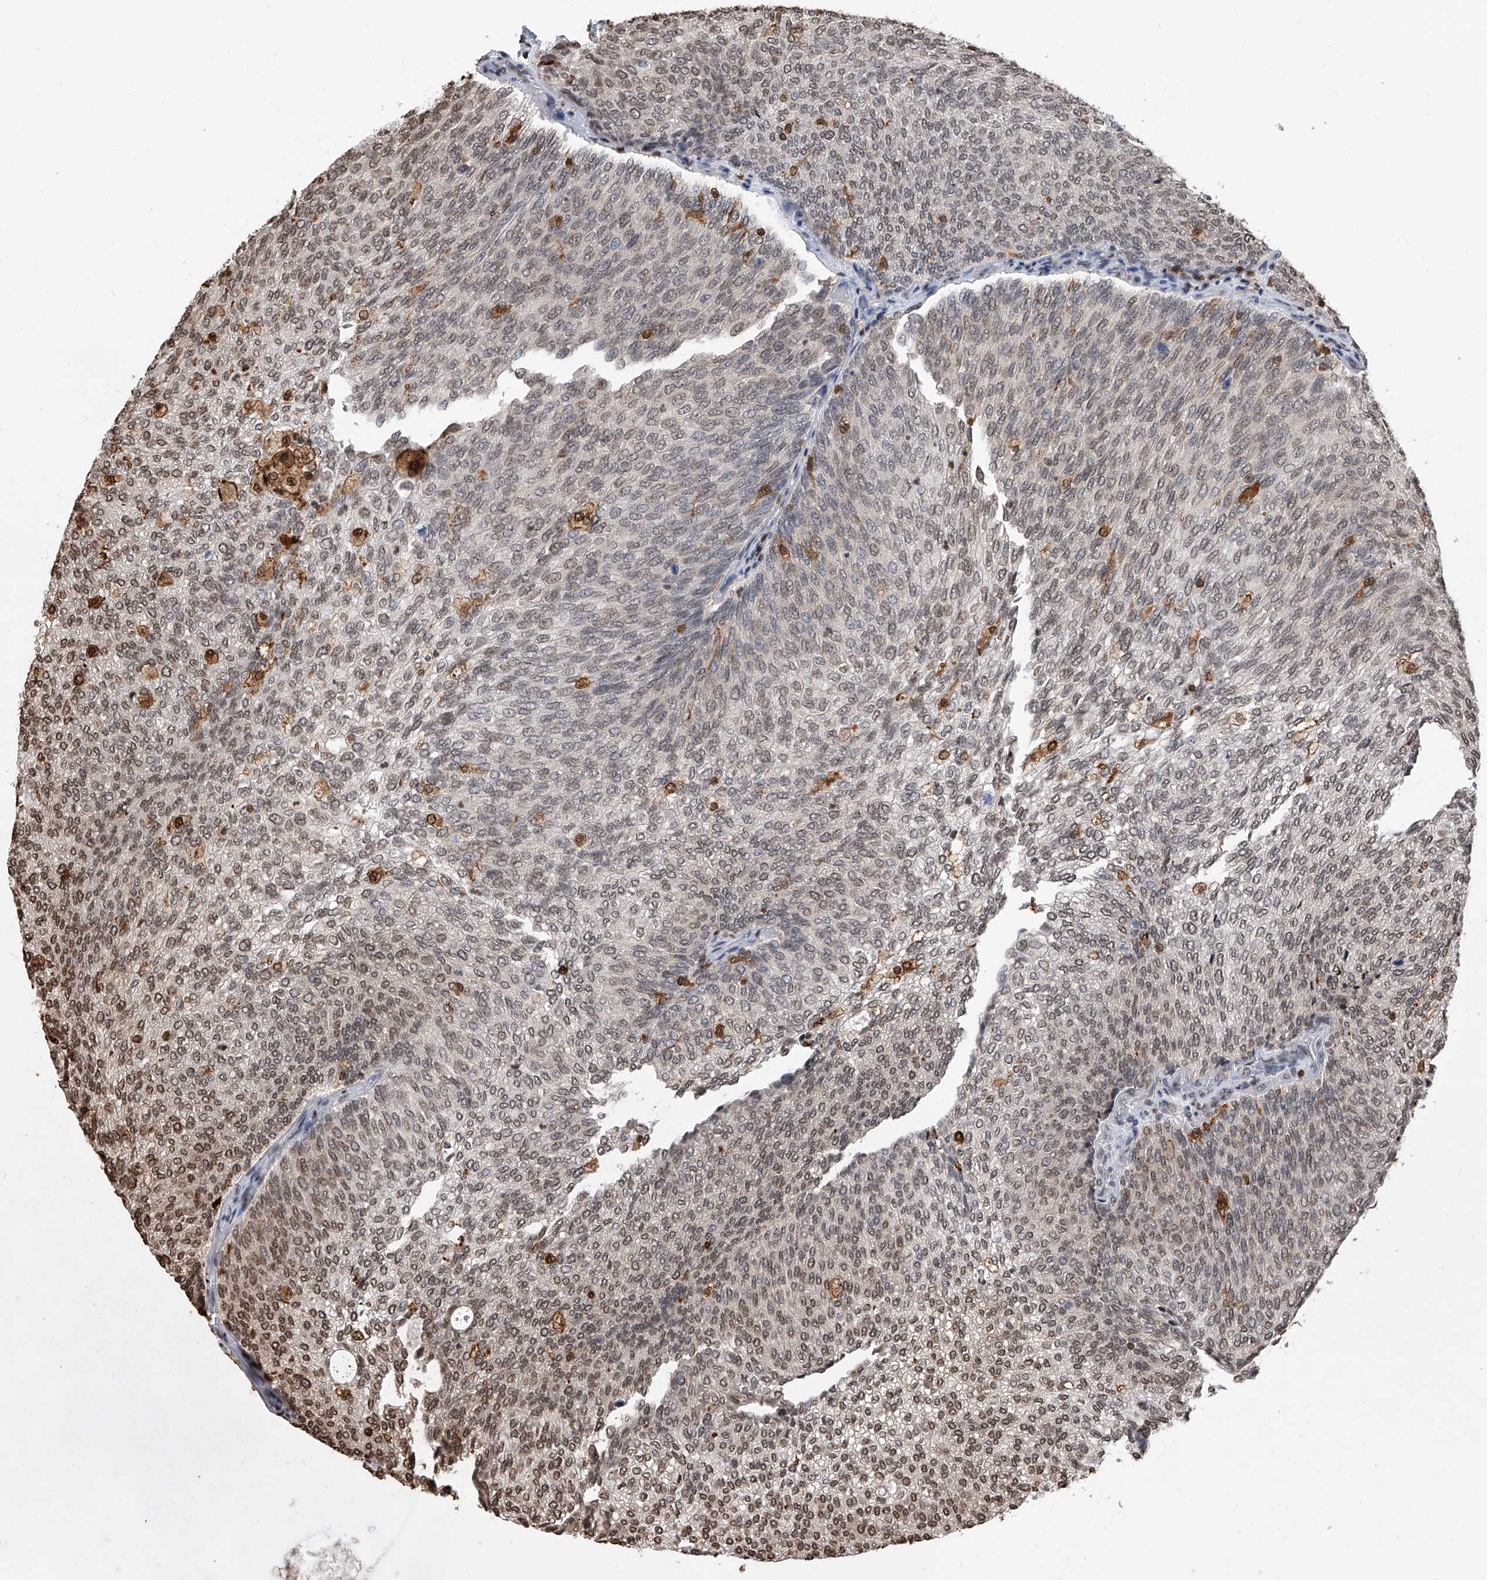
{"staining": {"intensity": "moderate", "quantity": "25%-75%", "location": "nuclear"}, "tissue": "urothelial cancer", "cell_type": "Tumor cells", "image_type": "cancer", "snomed": [{"axis": "morphology", "description": "Urothelial carcinoma, Low grade"}, {"axis": "topography", "description": "Urinary bladder"}], "caption": "About 25%-75% of tumor cells in urothelial cancer show moderate nuclear protein staining as visualized by brown immunohistochemical staining.", "gene": "CFAP410", "patient": {"sex": "female", "age": 79}}